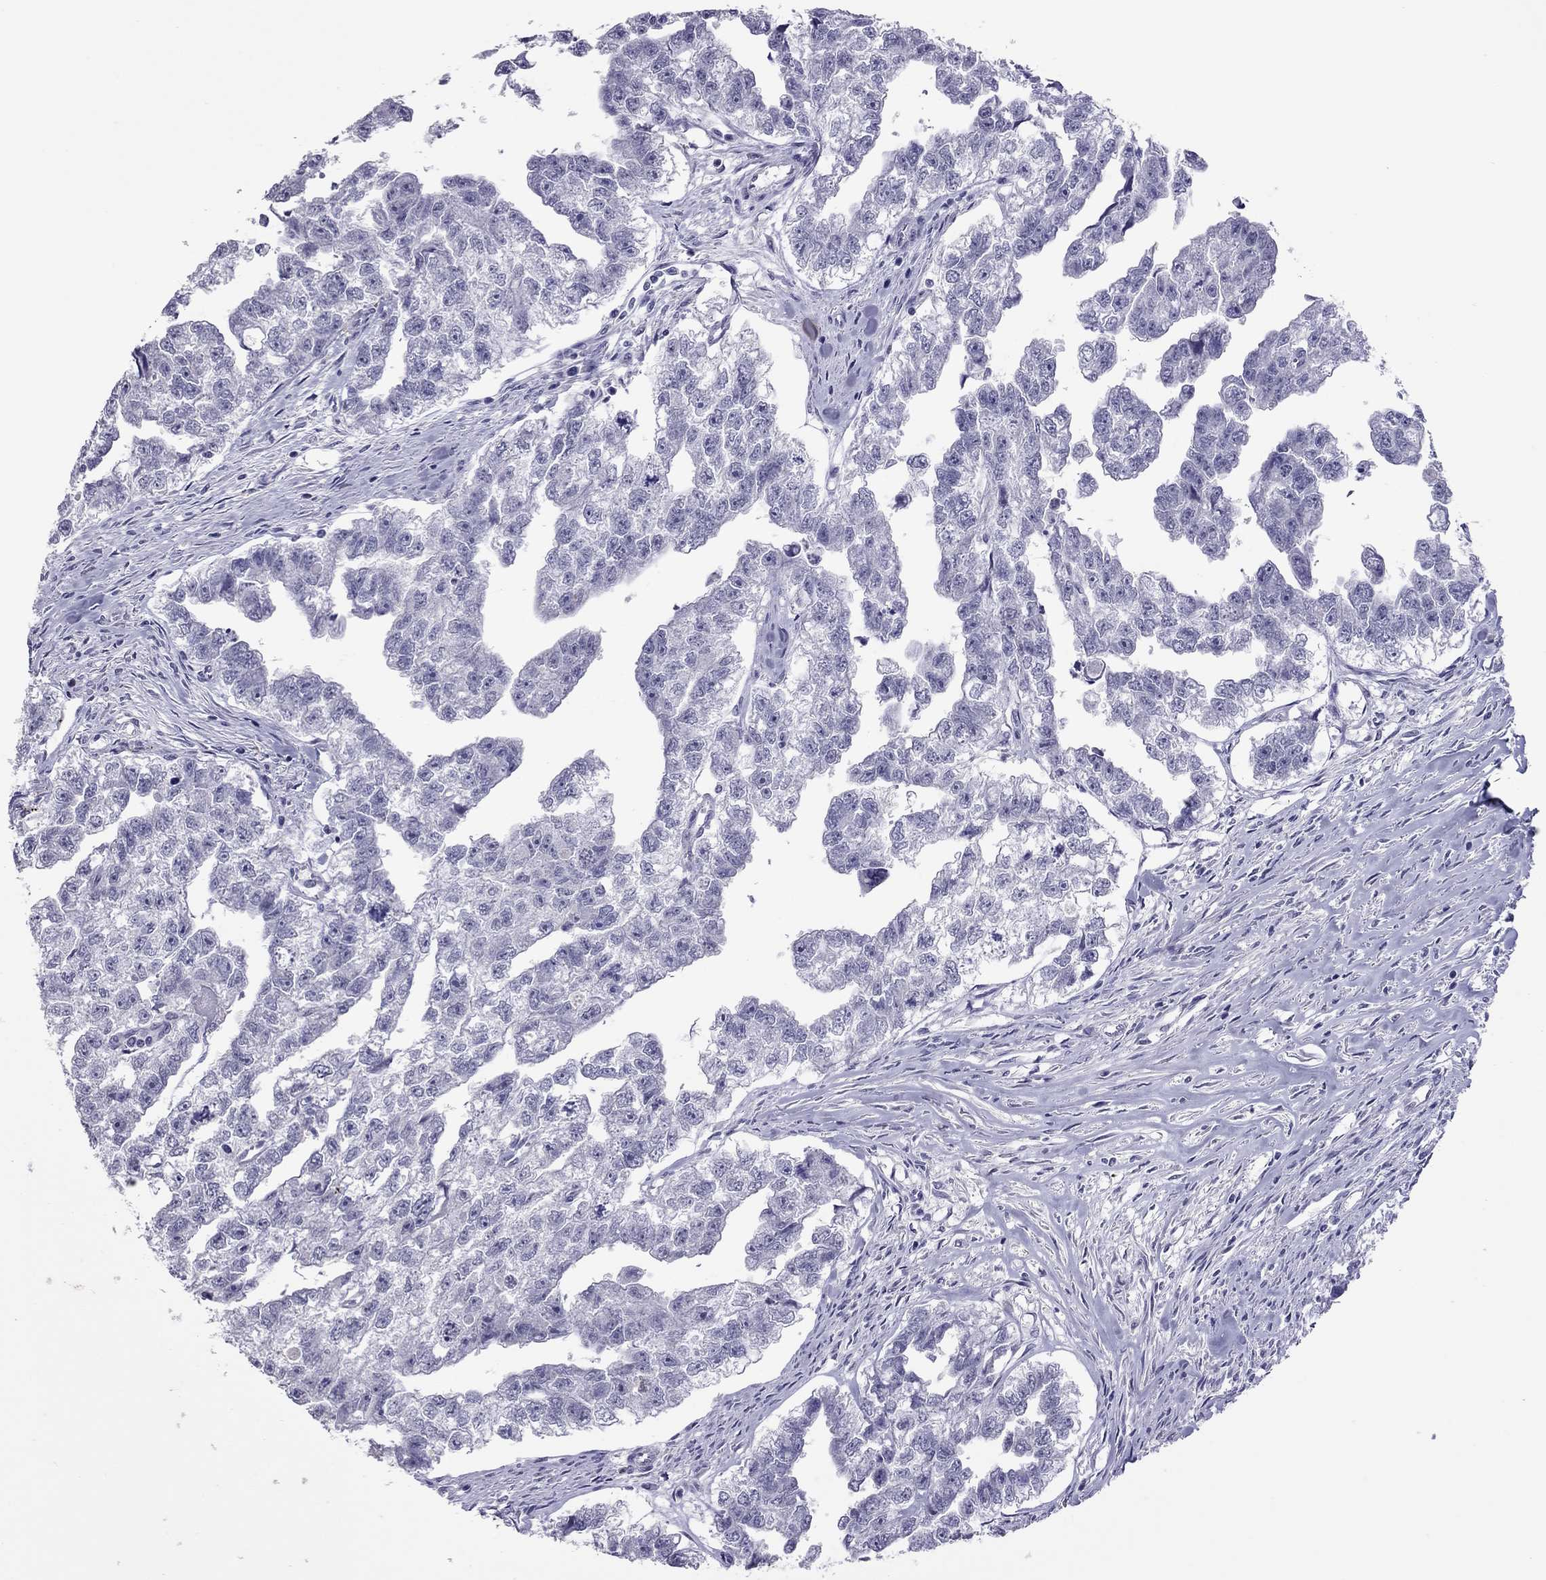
{"staining": {"intensity": "negative", "quantity": "none", "location": "none"}, "tissue": "testis cancer", "cell_type": "Tumor cells", "image_type": "cancer", "snomed": [{"axis": "morphology", "description": "Carcinoma, Embryonal, NOS"}, {"axis": "morphology", "description": "Teratoma, malignant, NOS"}, {"axis": "topography", "description": "Testis"}], "caption": "A high-resolution histopathology image shows immunohistochemistry staining of teratoma (malignant) (testis), which shows no significant positivity in tumor cells.", "gene": "SLAMF1", "patient": {"sex": "male", "age": 44}}